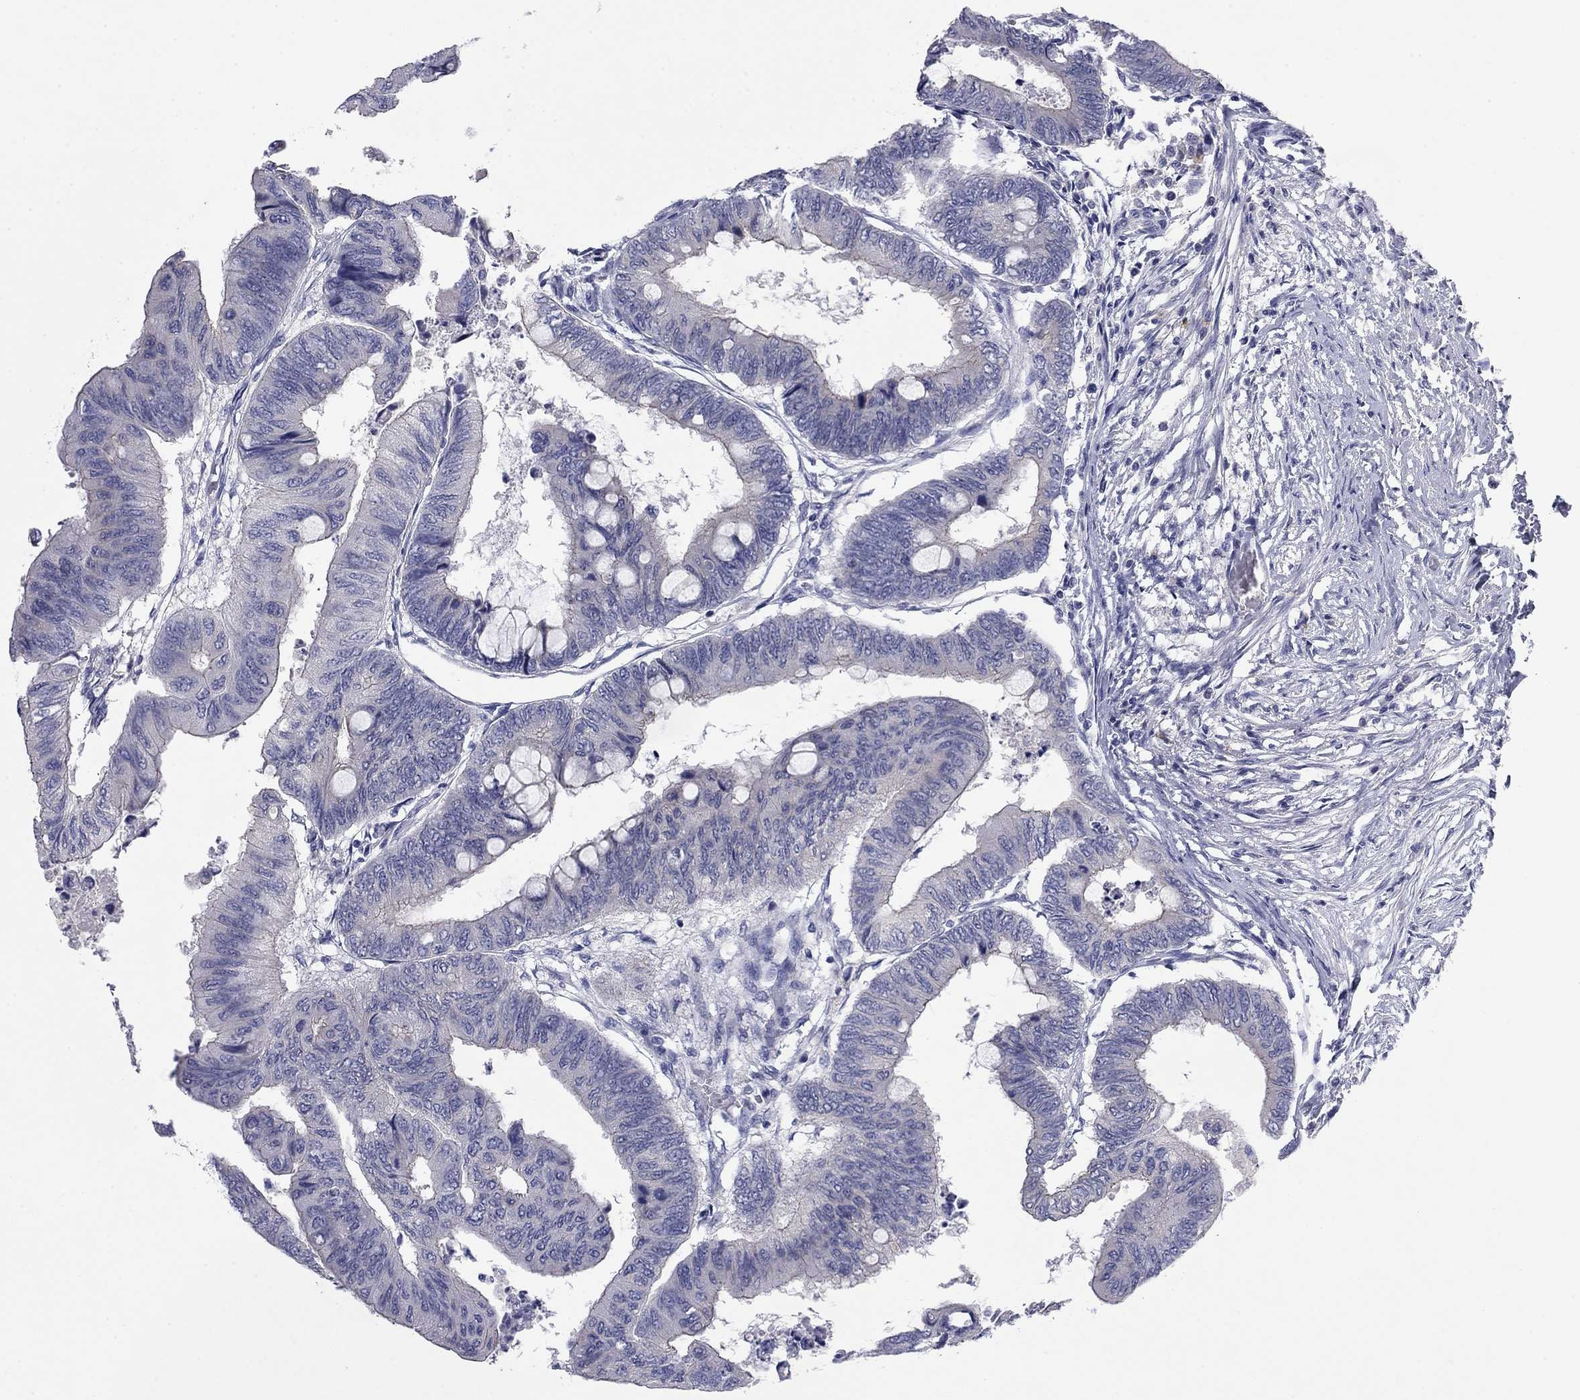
{"staining": {"intensity": "negative", "quantity": "none", "location": "none"}, "tissue": "colorectal cancer", "cell_type": "Tumor cells", "image_type": "cancer", "snomed": [{"axis": "morphology", "description": "Normal tissue, NOS"}, {"axis": "morphology", "description": "Adenocarcinoma, NOS"}, {"axis": "topography", "description": "Rectum"}, {"axis": "topography", "description": "Peripheral nerve tissue"}], "caption": "Tumor cells are negative for brown protein staining in colorectal cancer (adenocarcinoma).", "gene": "CNTNAP4", "patient": {"sex": "male", "age": 92}}